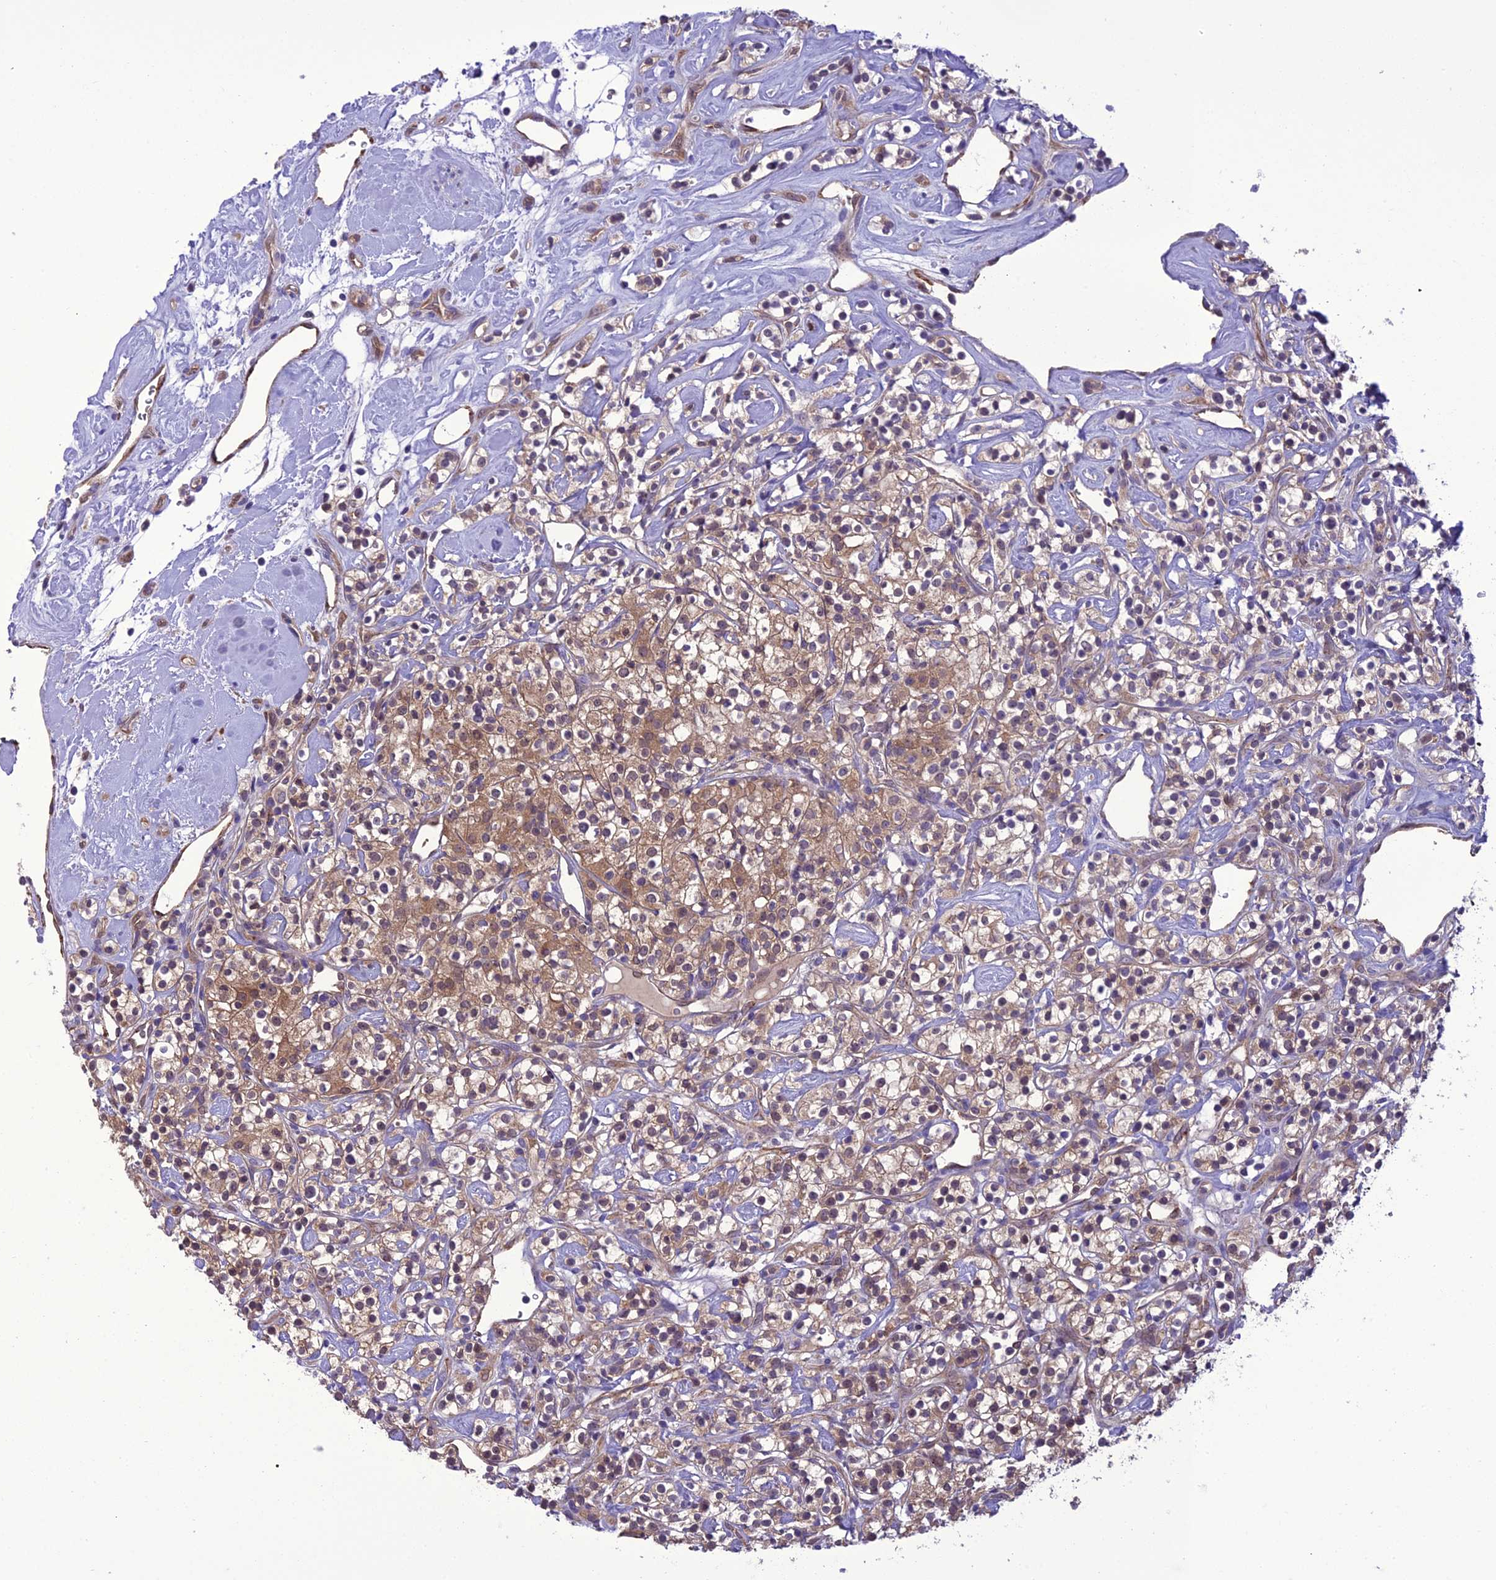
{"staining": {"intensity": "moderate", "quantity": ">75%", "location": "cytoplasmic/membranous"}, "tissue": "renal cancer", "cell_type": "Tumor cells", "image_type": "cancer", "snomed": [{"axis": "morphology", "description": "Adenocarcinoma, NOS"}, {"axis": "topography", "description": "Kidney"}], "caption": "The micrograph demonstrates immunohistochemical staining of renal cancer (adenocarcinoma). There is moderate cytoplasmic/membranous positivity is appreciated in approximately >75% of tumor cells.", "gene": "BORCS6", "patient": {"sex": "male", "age": 77}}